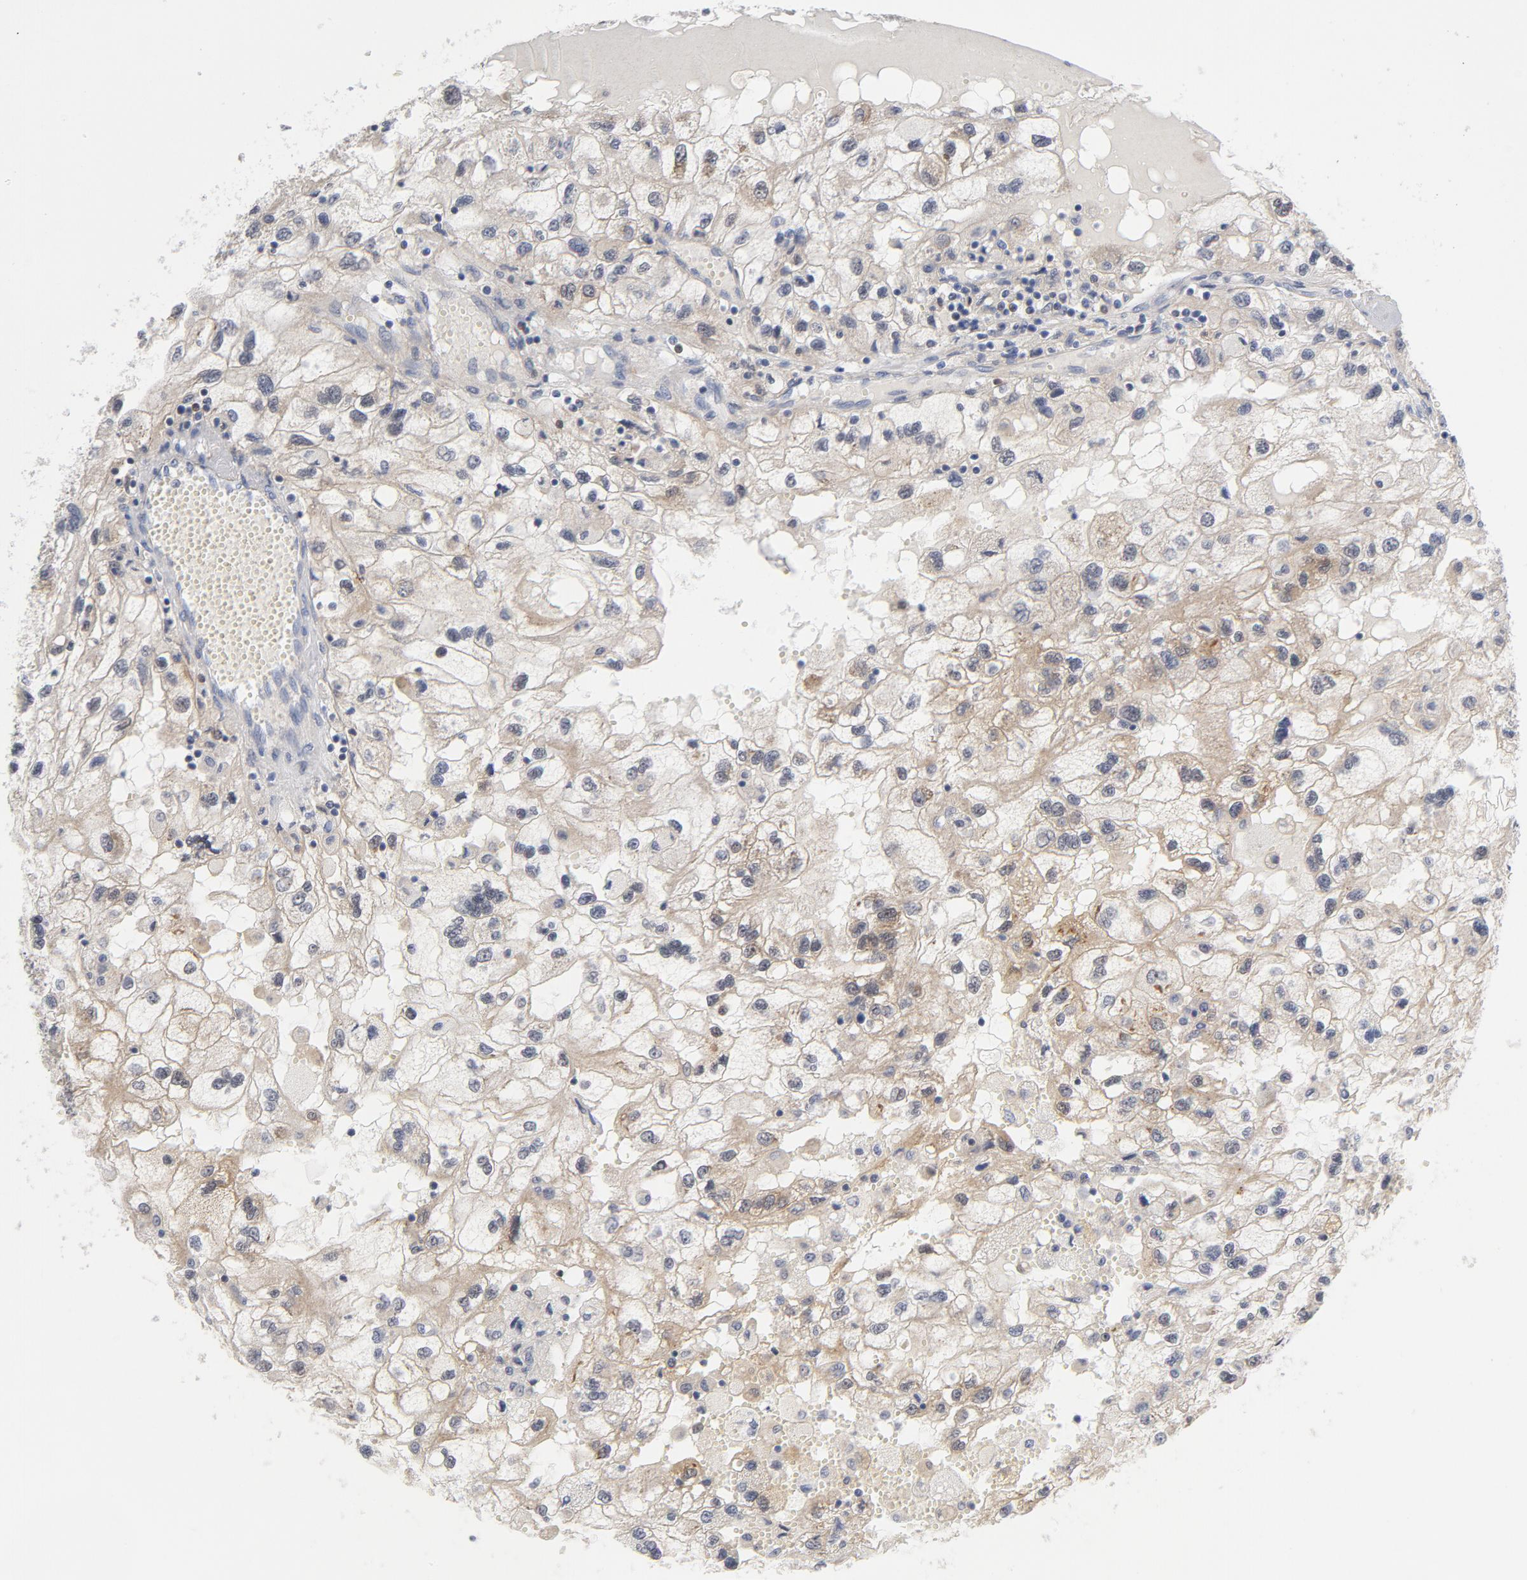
{"staining": {"intensity": "weak", "quantity": "25%-75%", "location": "cytoplasmic/membranous"}, "tissue": "renal cancer", "cell_type": "Tumor cells", "image_type": "cancer", "snomed": [{"axis": "morphology", "description": "Normal tissue, NOS"}, {"axis": "morphology", "description": "Adenocarcinoma, NOS"}, {"axis": "topography", "description": "Kidney"}], "caption": "This image exhibits renal adenocarcinoma stained with immunohistochemistry to label a protein in brown. The cytoplasmic/membranous of tumor cells show weak positivity for the protein. Nuclei are counter-stained blue.", "gene": "TRADD", "patient": {"sex": "male", "age": 71}}